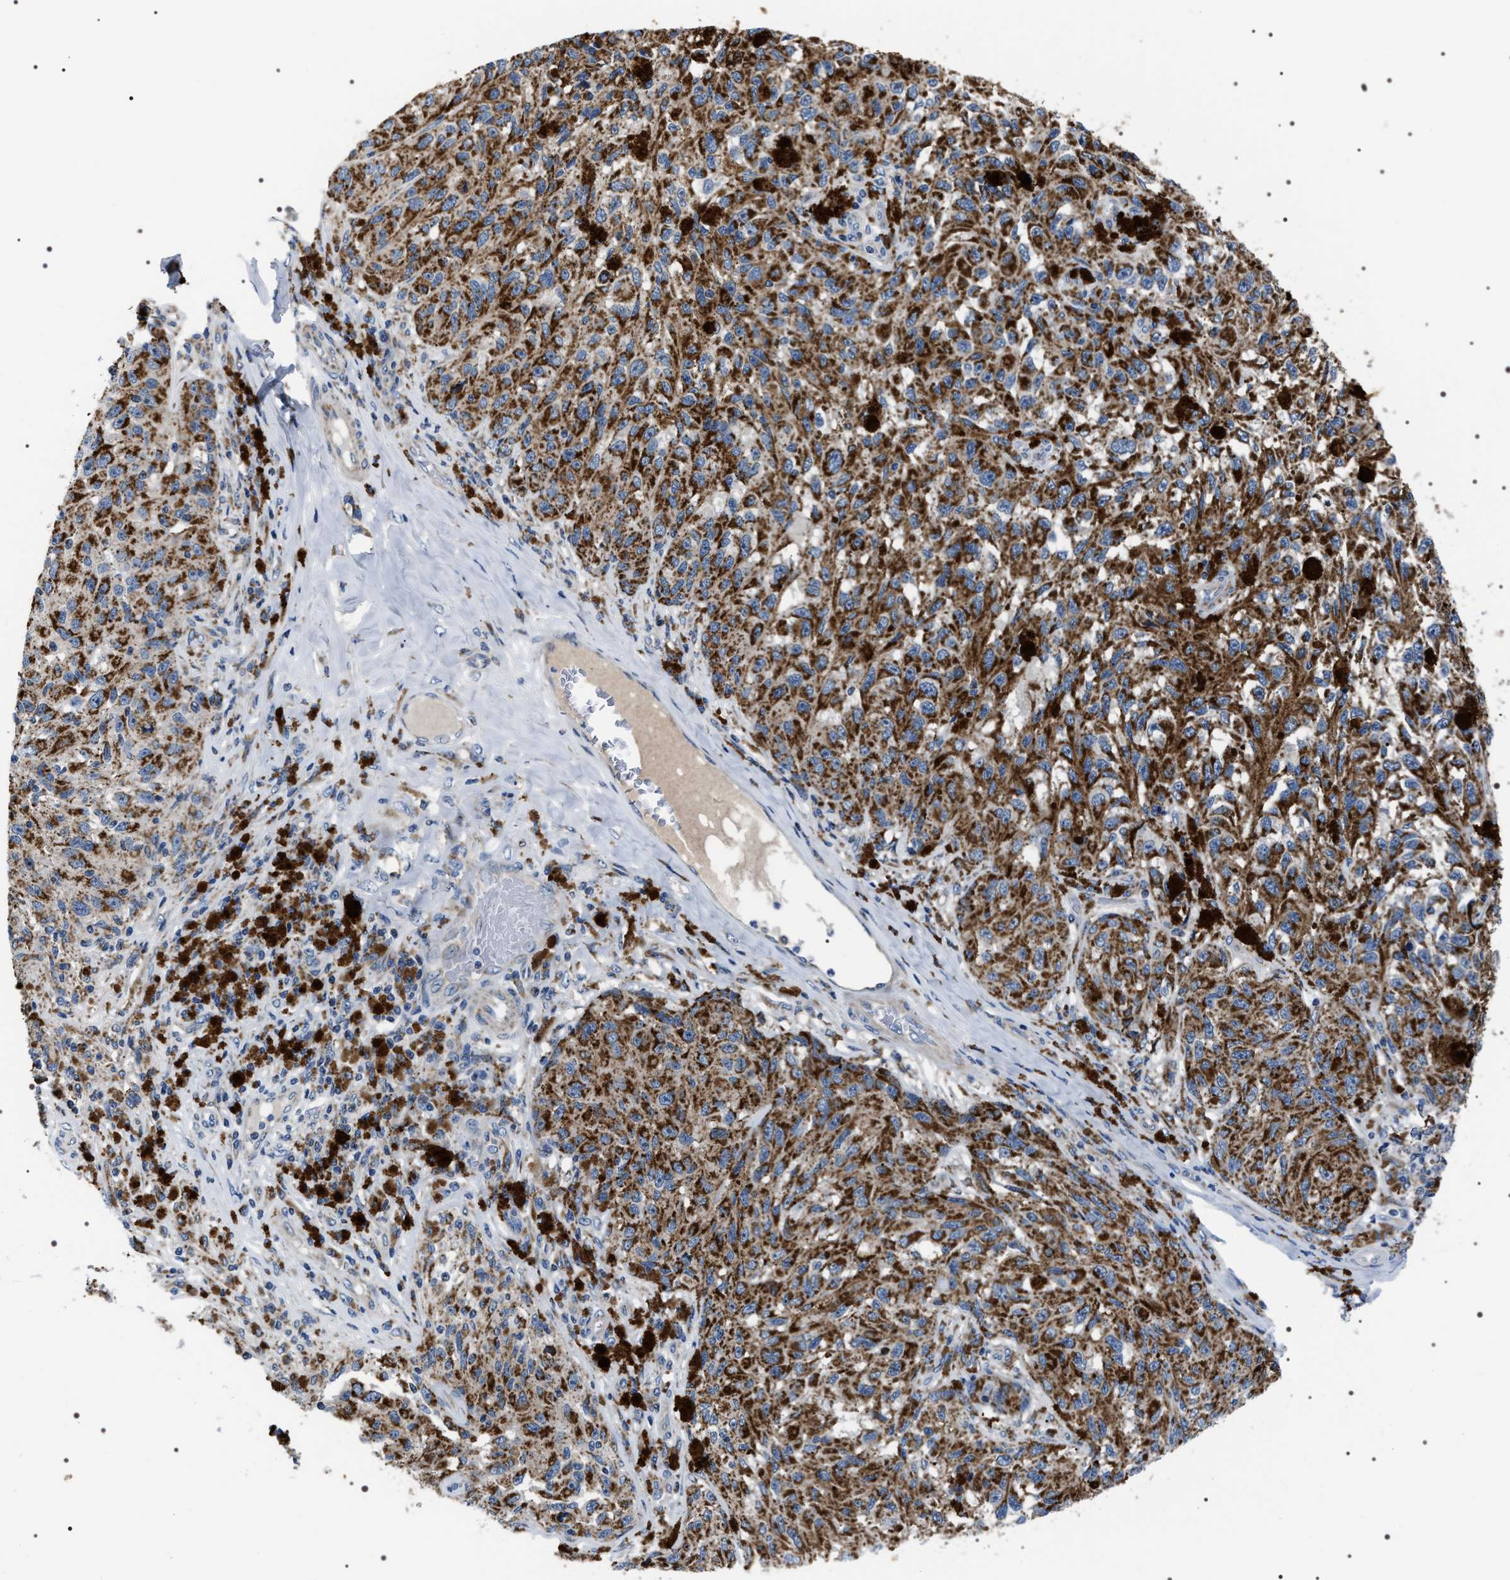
{"staining": {"intensity": "strong", "quantity": ">75%", "location": "cytoplasmic/membranous"}, "tissue": "melanoma", "cell_type": "Tumor cells", "image_type": "cancer", "snomed": [{"axis": "morphology", "description": "Malignant melanoma, NOS"}, {"axis": "topography", "description": "Skin"}], "caption": "Immunohistochemistry (DAB) staining of malignant melanoma shows strong cytoplasmic/membranous protein positivity in about >75% of tumor cells.", "gene": "NTMT1", "patient": {"sex": "female", "age": 73}}